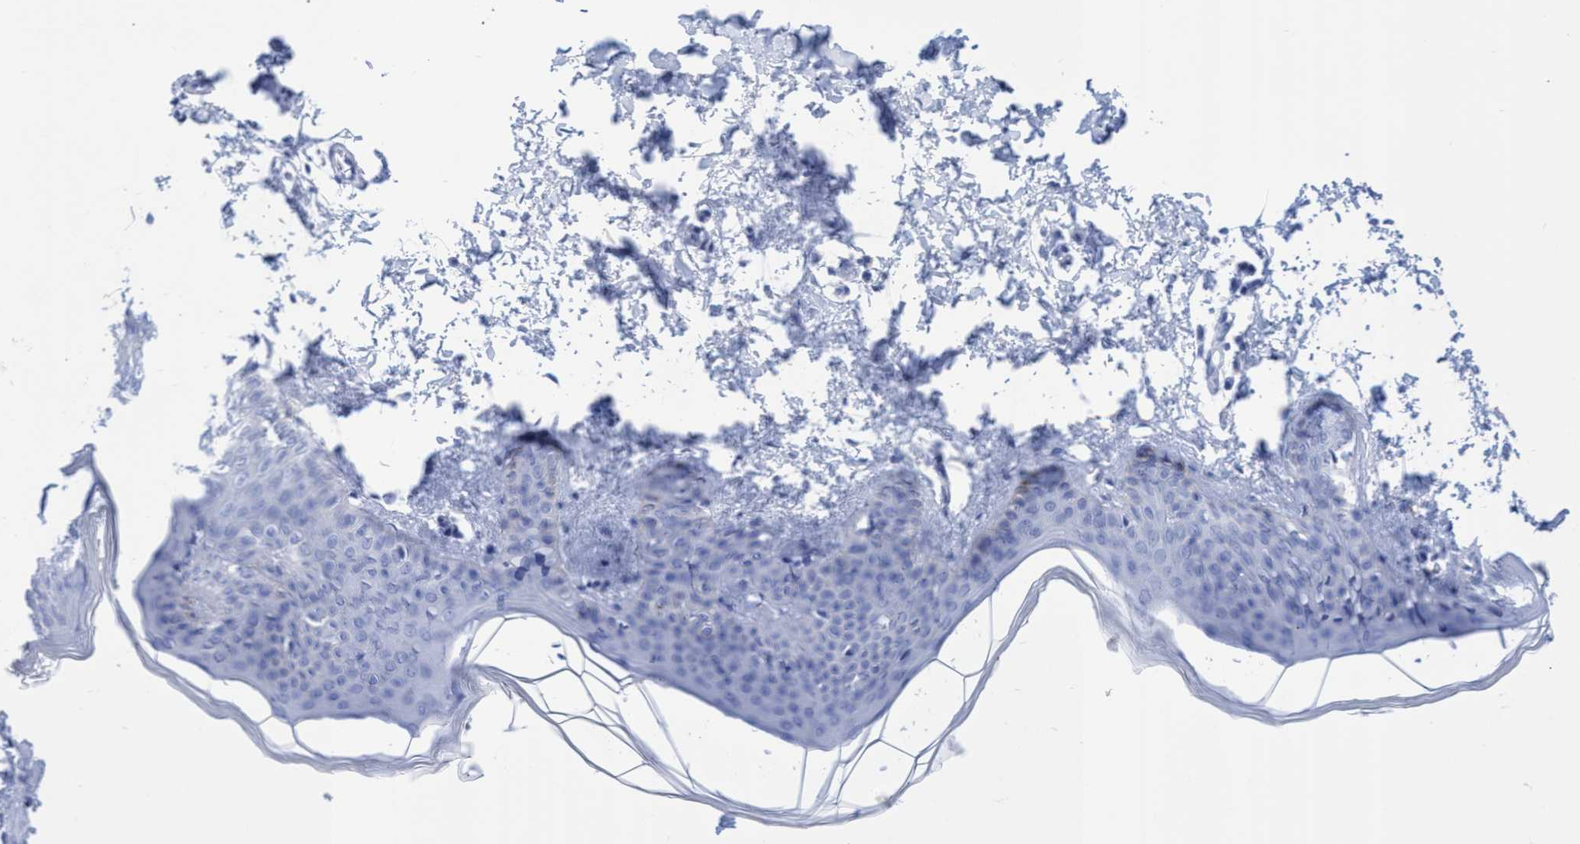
{"staining": {"intensity": "negative", "quantity": "none", "location": "none"}, "tissue": "skin", "cell_type": "Fibroblasts", "image_type": "normal", "snomed": [{"axis": "morphology", "description": "Normal tissue, NOS"}, {"axis": "topography", "description": "Skin"}], "caption": "DAB immunohistochemical staining of normal human skin demonstrates no significant positivity in fibroblasts.", "gene": "INSL6", "patient": {"sex": "female", "age": 17}}